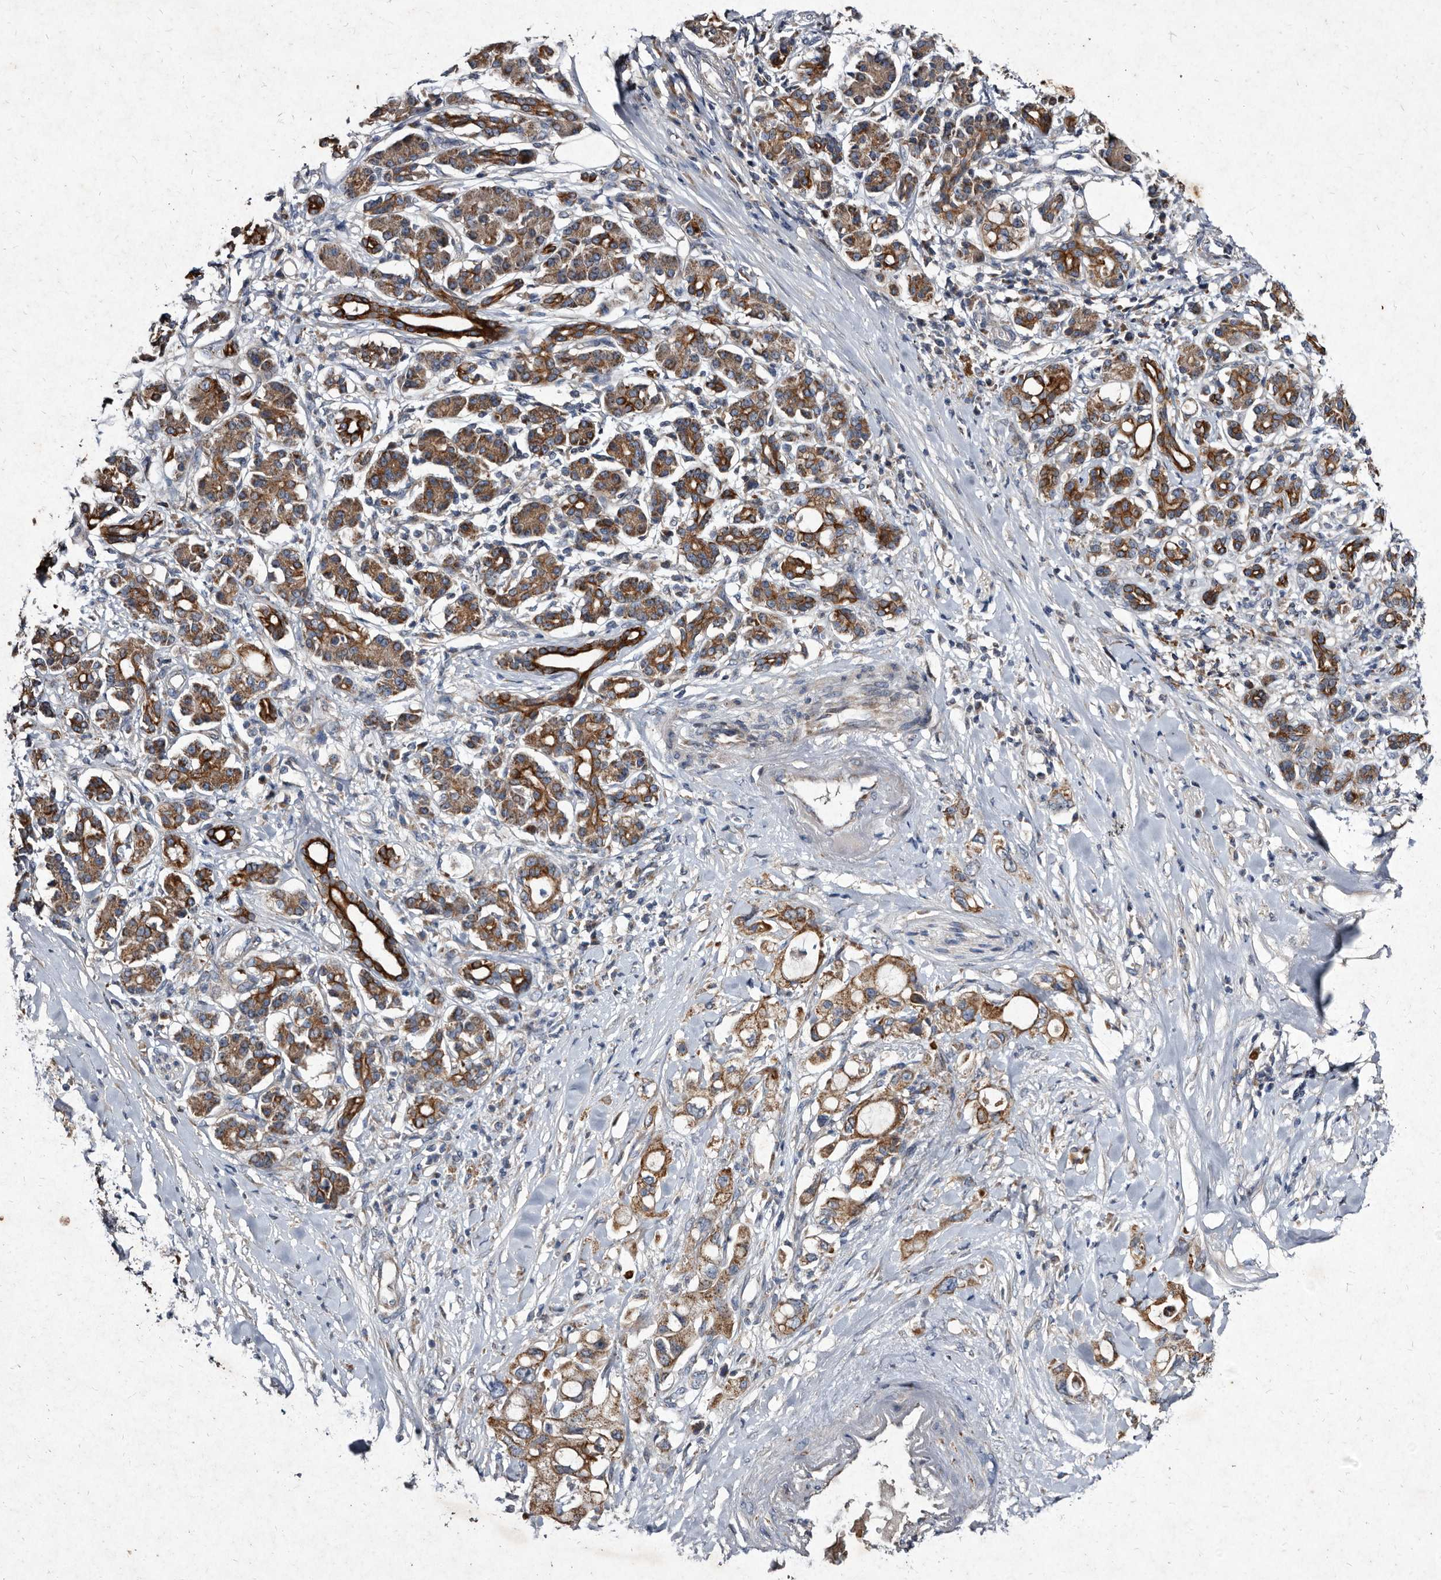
{"staining": {"intensity": "moderate", "quantity": ">75%", "location": "cytoplasmic/membranous"}, "tissue": "pancreatic cancer", "cell_type": "Tumor cells", "image_type": "cancer", "snomed": [{"axis": "morphology", "description": "Adenocarcinoma, NOS"}, {"axis": "topography", "description": "Pancreas"}], "caption": "Pancreatic adenocarcinoma tissue exhibits moderate cytoplasmic/membranous positivity in approximately >75% of tumor cells, visualized by immunohistochemistry. (DAB (3,3'-diaminobenzidine) IHC with brightfield microscopy, high magnification).", "gene": "YPEL3", "patient": {"sex": "female", "age": 56}}